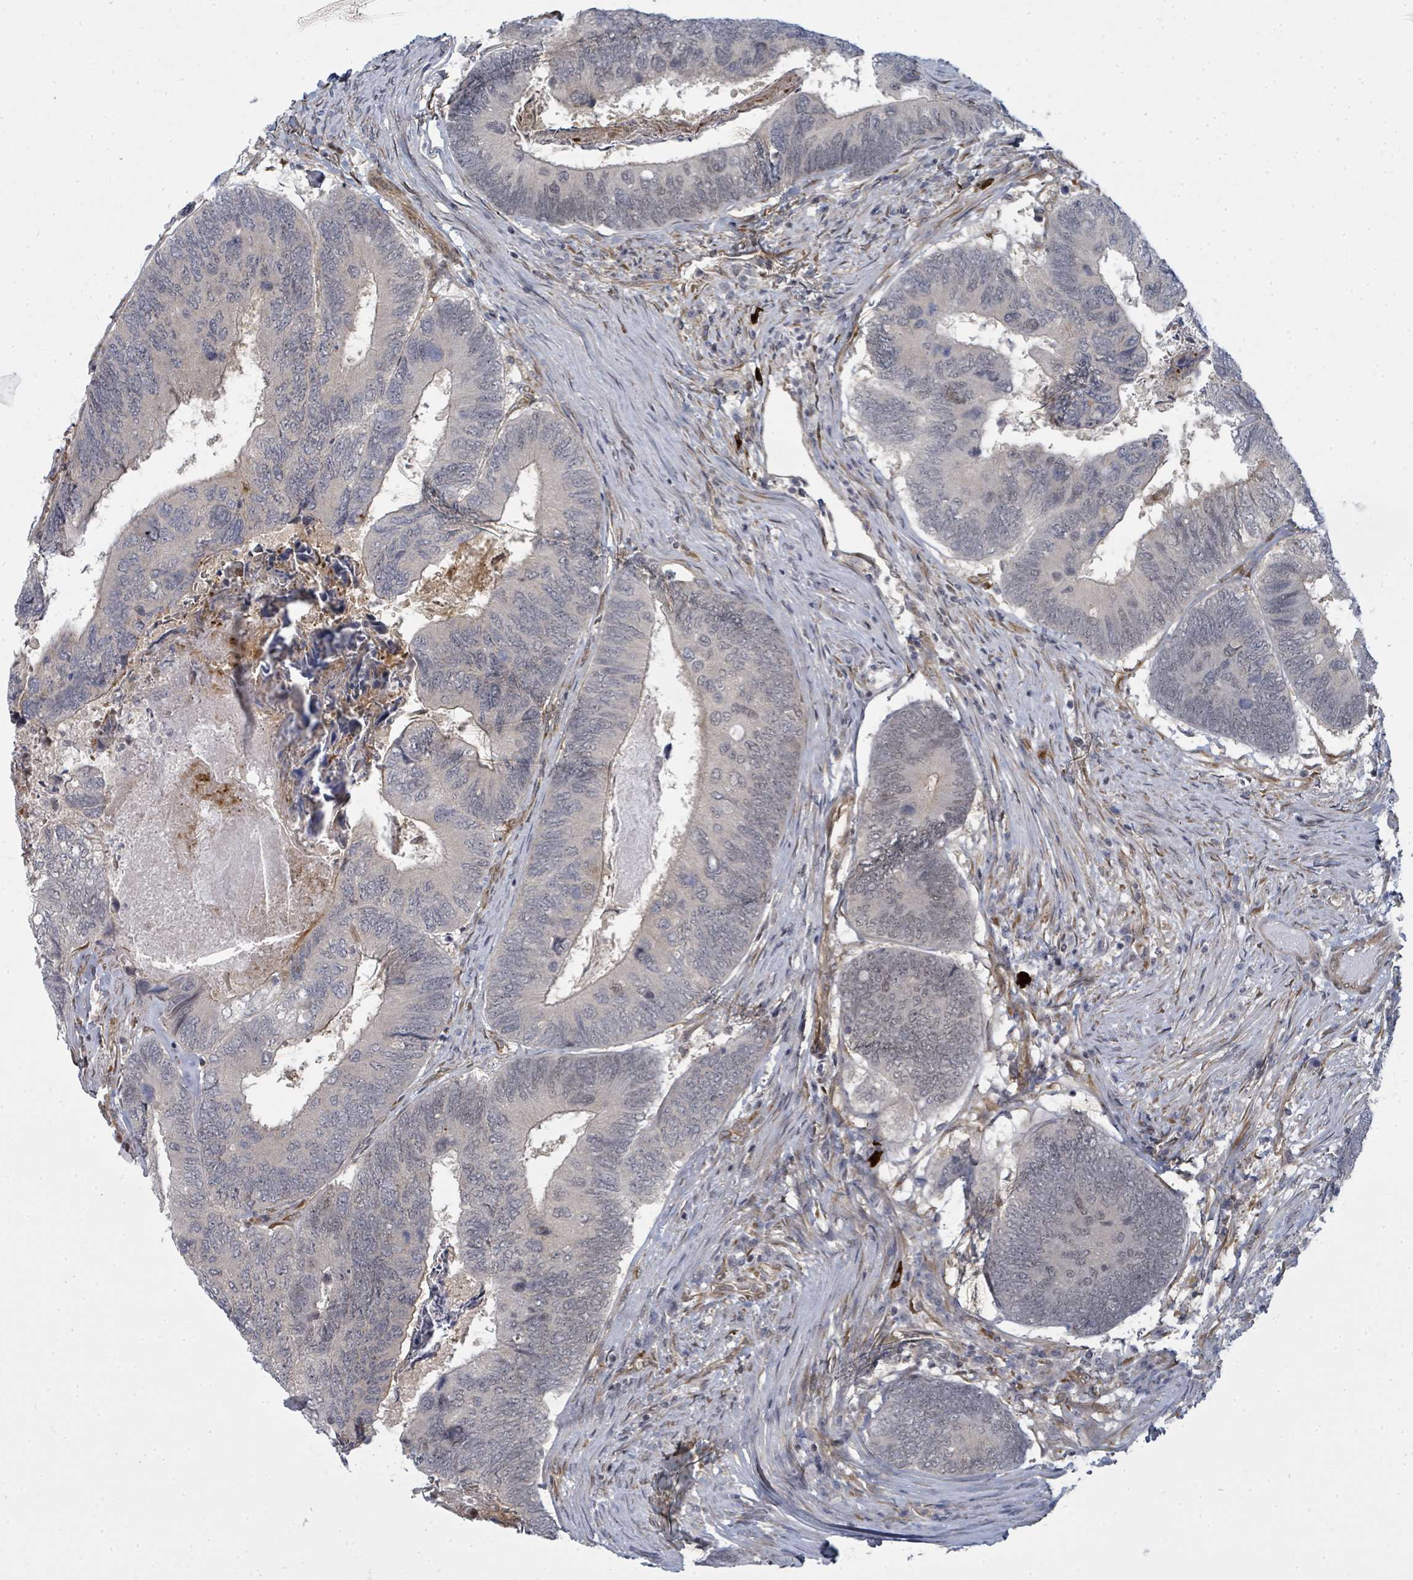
{"staining": {"intensity": "negative", "quantity": "none", "location": "none"}, "tissue": "colorectal cancer", "cell_type": "Tumor cells", "image_type": "cancer", "snomed": [{"axis": "morphology", "description": "Adenocarcinoma, NOS"}, {"axis": "topography", "description": "Colon"}], "caption": "Protein analysis of adenocarcinoma (colorectal) reveals no significant expression in tumor cells.", "gene": "PSMG2", "patient": {"sex": "female", "age": 67}}